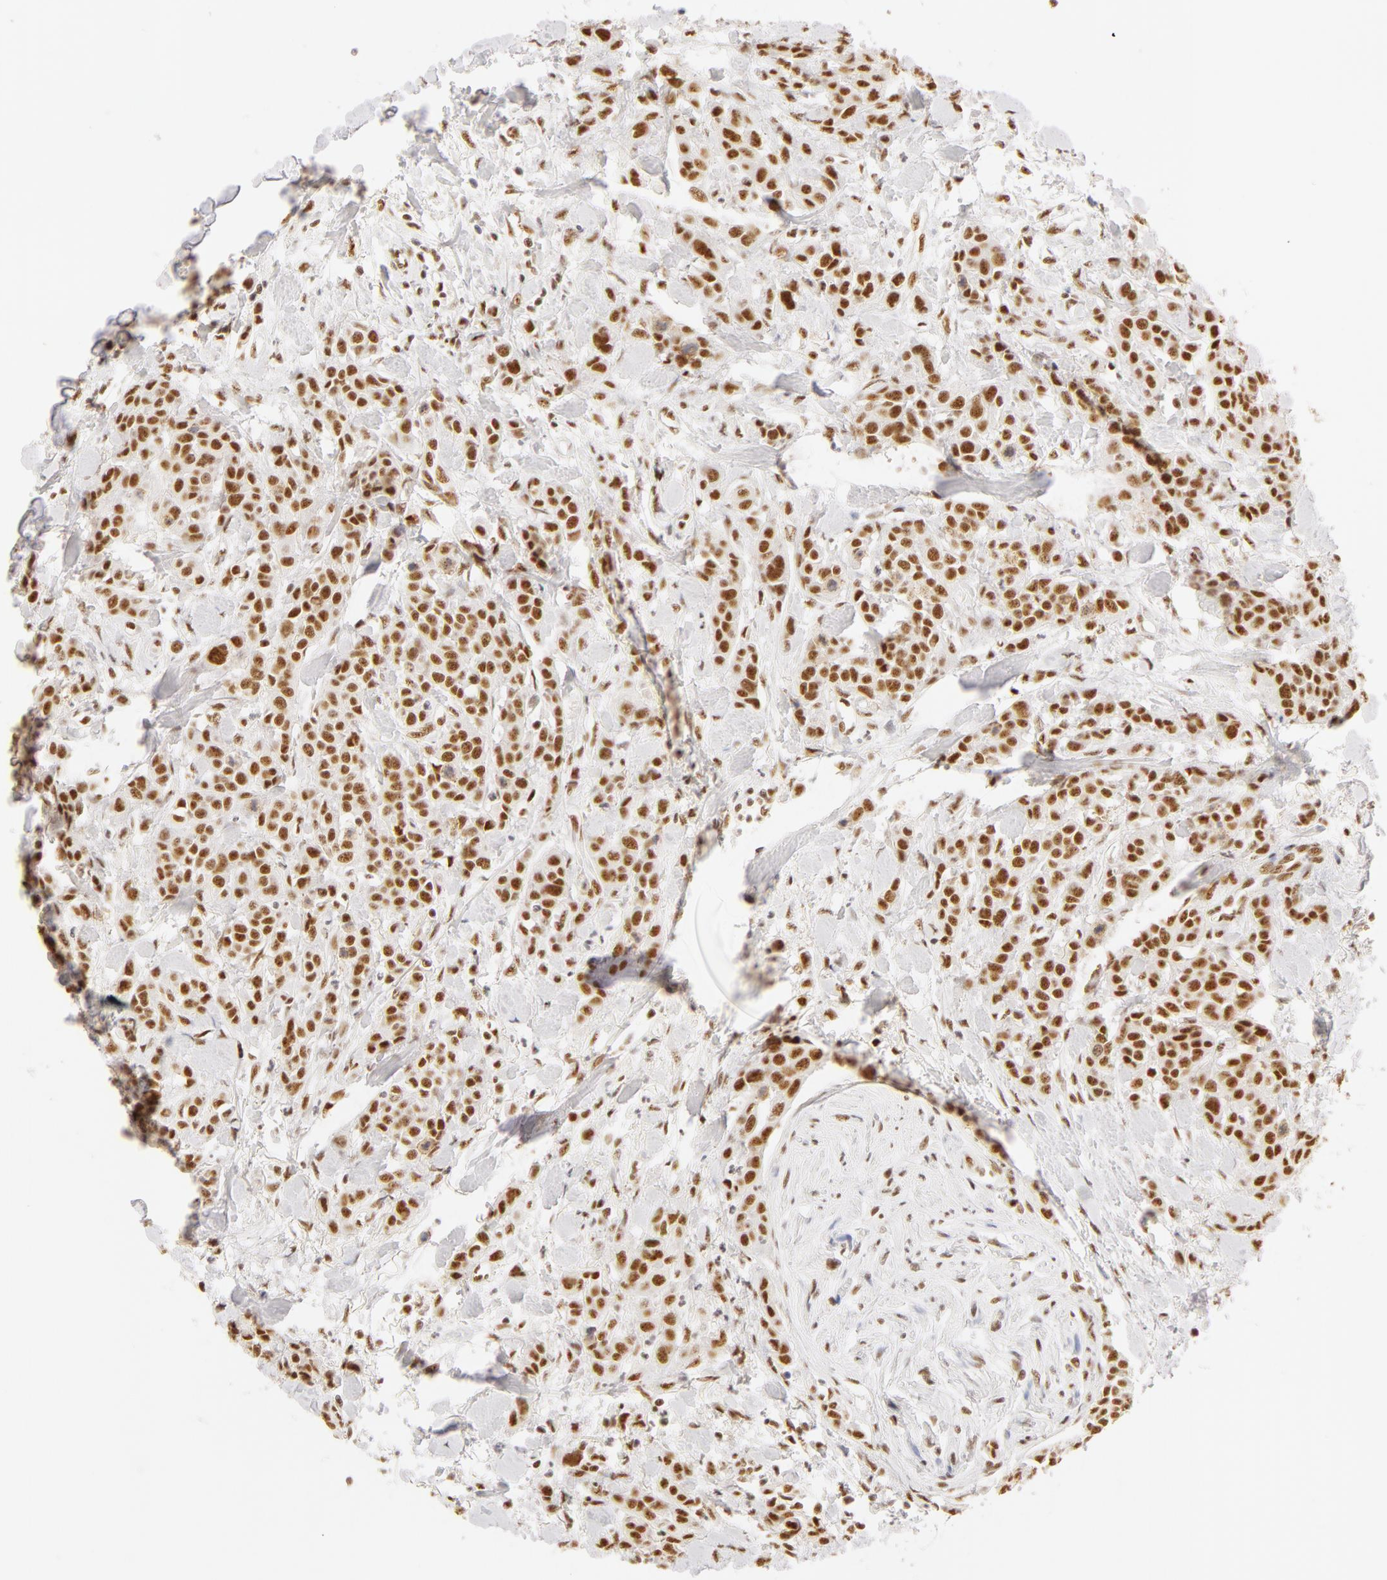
{"staining": {"intensity": "moderate", "quantity": ">75%", "location": "nuclear"}, "tissue": "urothelial cancer", "cell_type": "Tumor cells", "image_type": "cancer", "snomed": [{"axis": "morphology", "description": "Urothelial carcinoma, High grade"}, {"axis": "topography", "description": "Urinary bladder"}], "caption": "Urothelial cancer stained with immunohistochemistry (IHC) reveals moderate nuclear expression in approximately >75% of tumor cells.", "gene": "RBM39", "patient": {"sex": "male", "age": 56}}